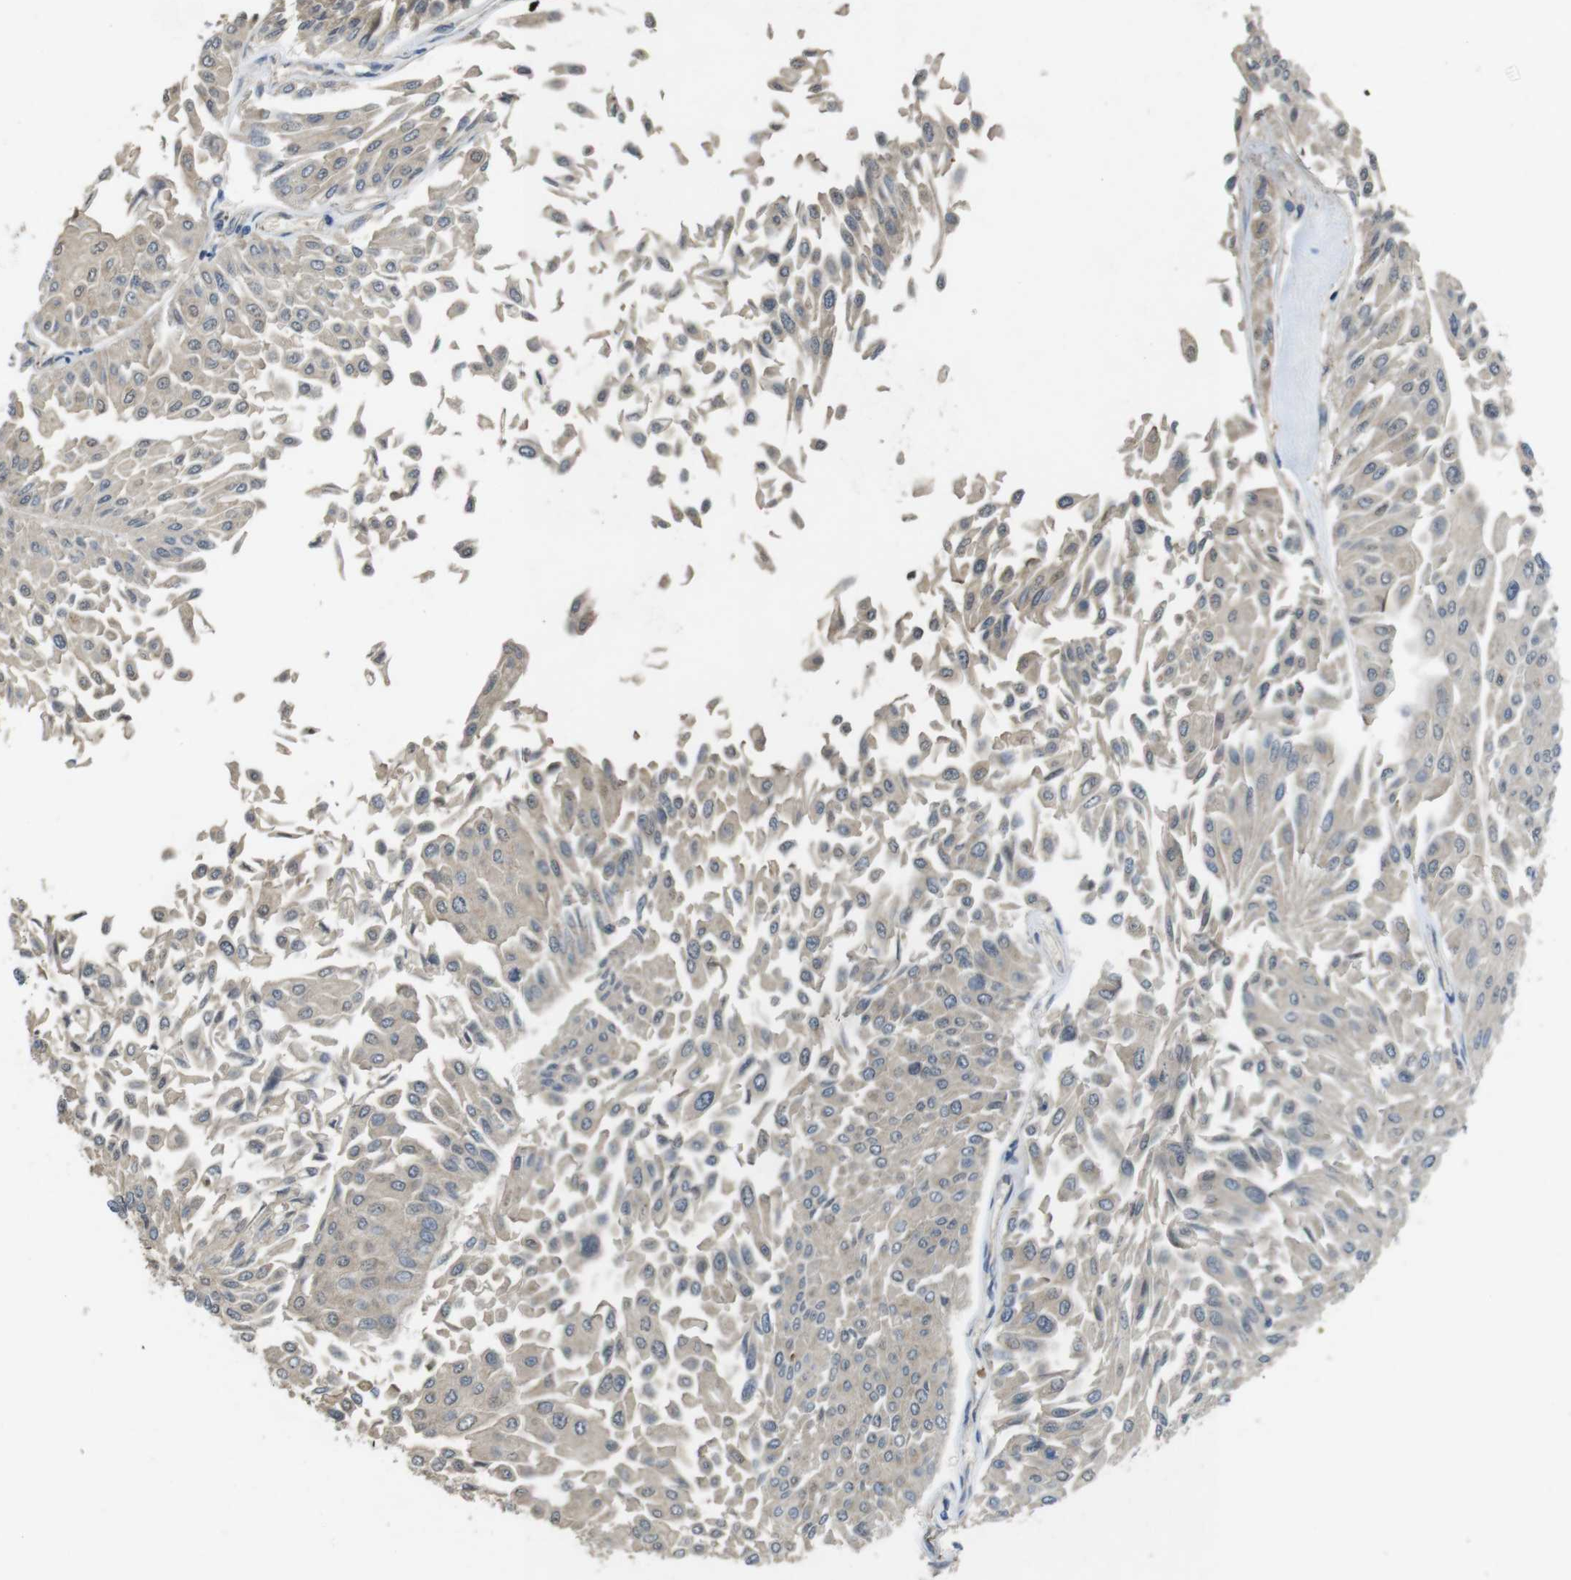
{"staining": {"intensity": "negative", "quantity": "none", "location": "none"}, "tissue": "urothelial cancer", "cell_type": "Tumor cells", "image_type": "cancer", "snomed": [{"axis": "morphology", "description": "Urothelial carcinoma, Low grade"}, {"axis": "topography", "description": "Urinary bladder"}], "caption": "This is a image of IHC staining of urothelial cancer, which shows no expression in tumor cells. (Brightfield microscopy of DAB immunohistochemistry at high magnification).", "gene": "SUGT1", "patient": {"sex": "male", "age": 67}}